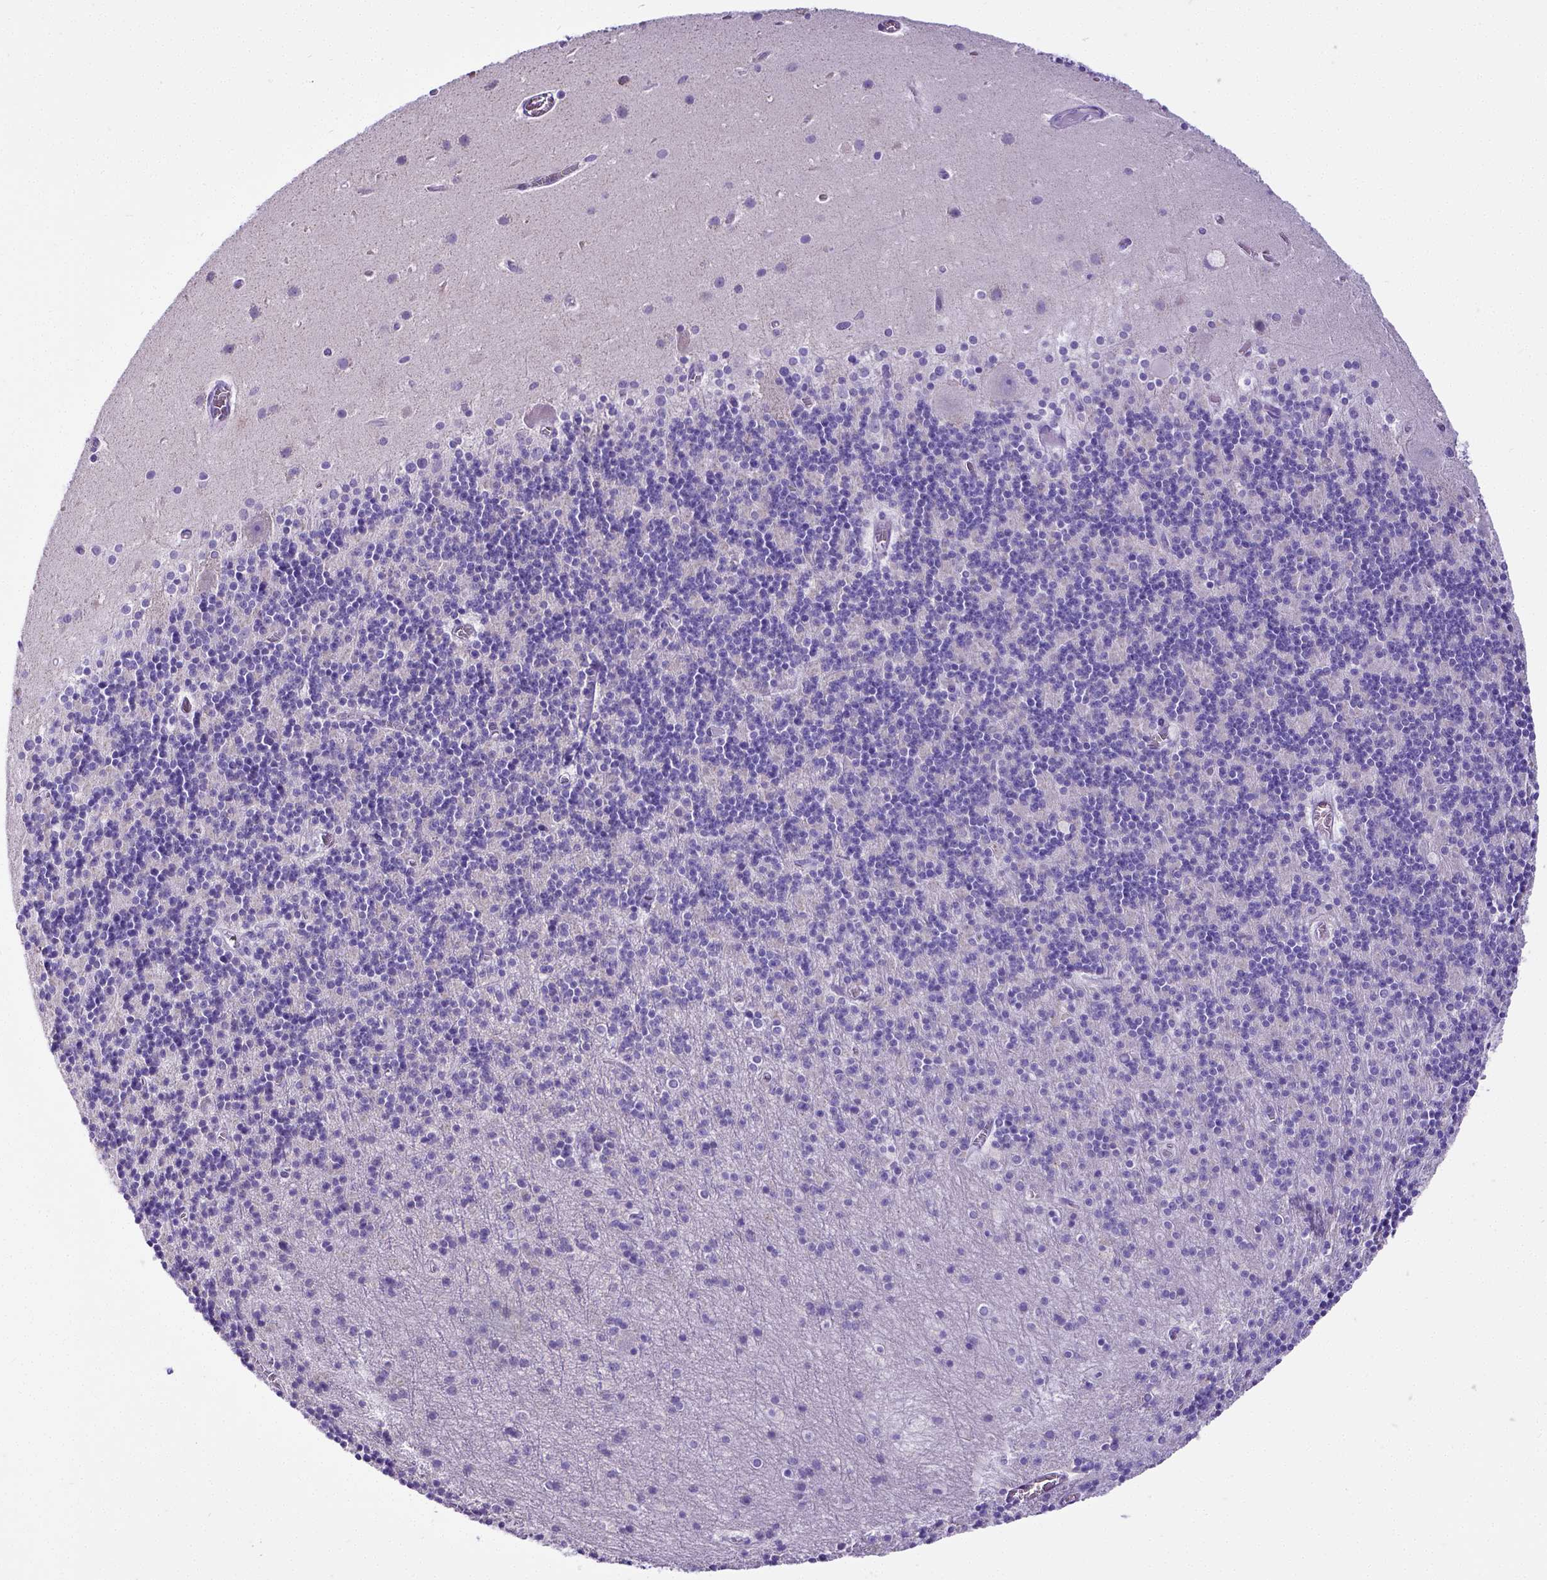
{"staining": {"intensity": "negative", "quantity": "none", "location": "none"}, "tissue": "cerebellum", "cell_type": "Cells in granular layer", "image_type": "normal", "snomed": [{"axis": "morphology", "description": "Normal tissue, NOS"}, {"axis": "topography", "description": "Cerebellum"}], "caption": "This is an immunohistochemistry (IHC) micrograph of normal cerebellum. There is no expression in cells in granular layer.", "gene": "SATB2", "patient": {"sex": "male", "age": 70}}